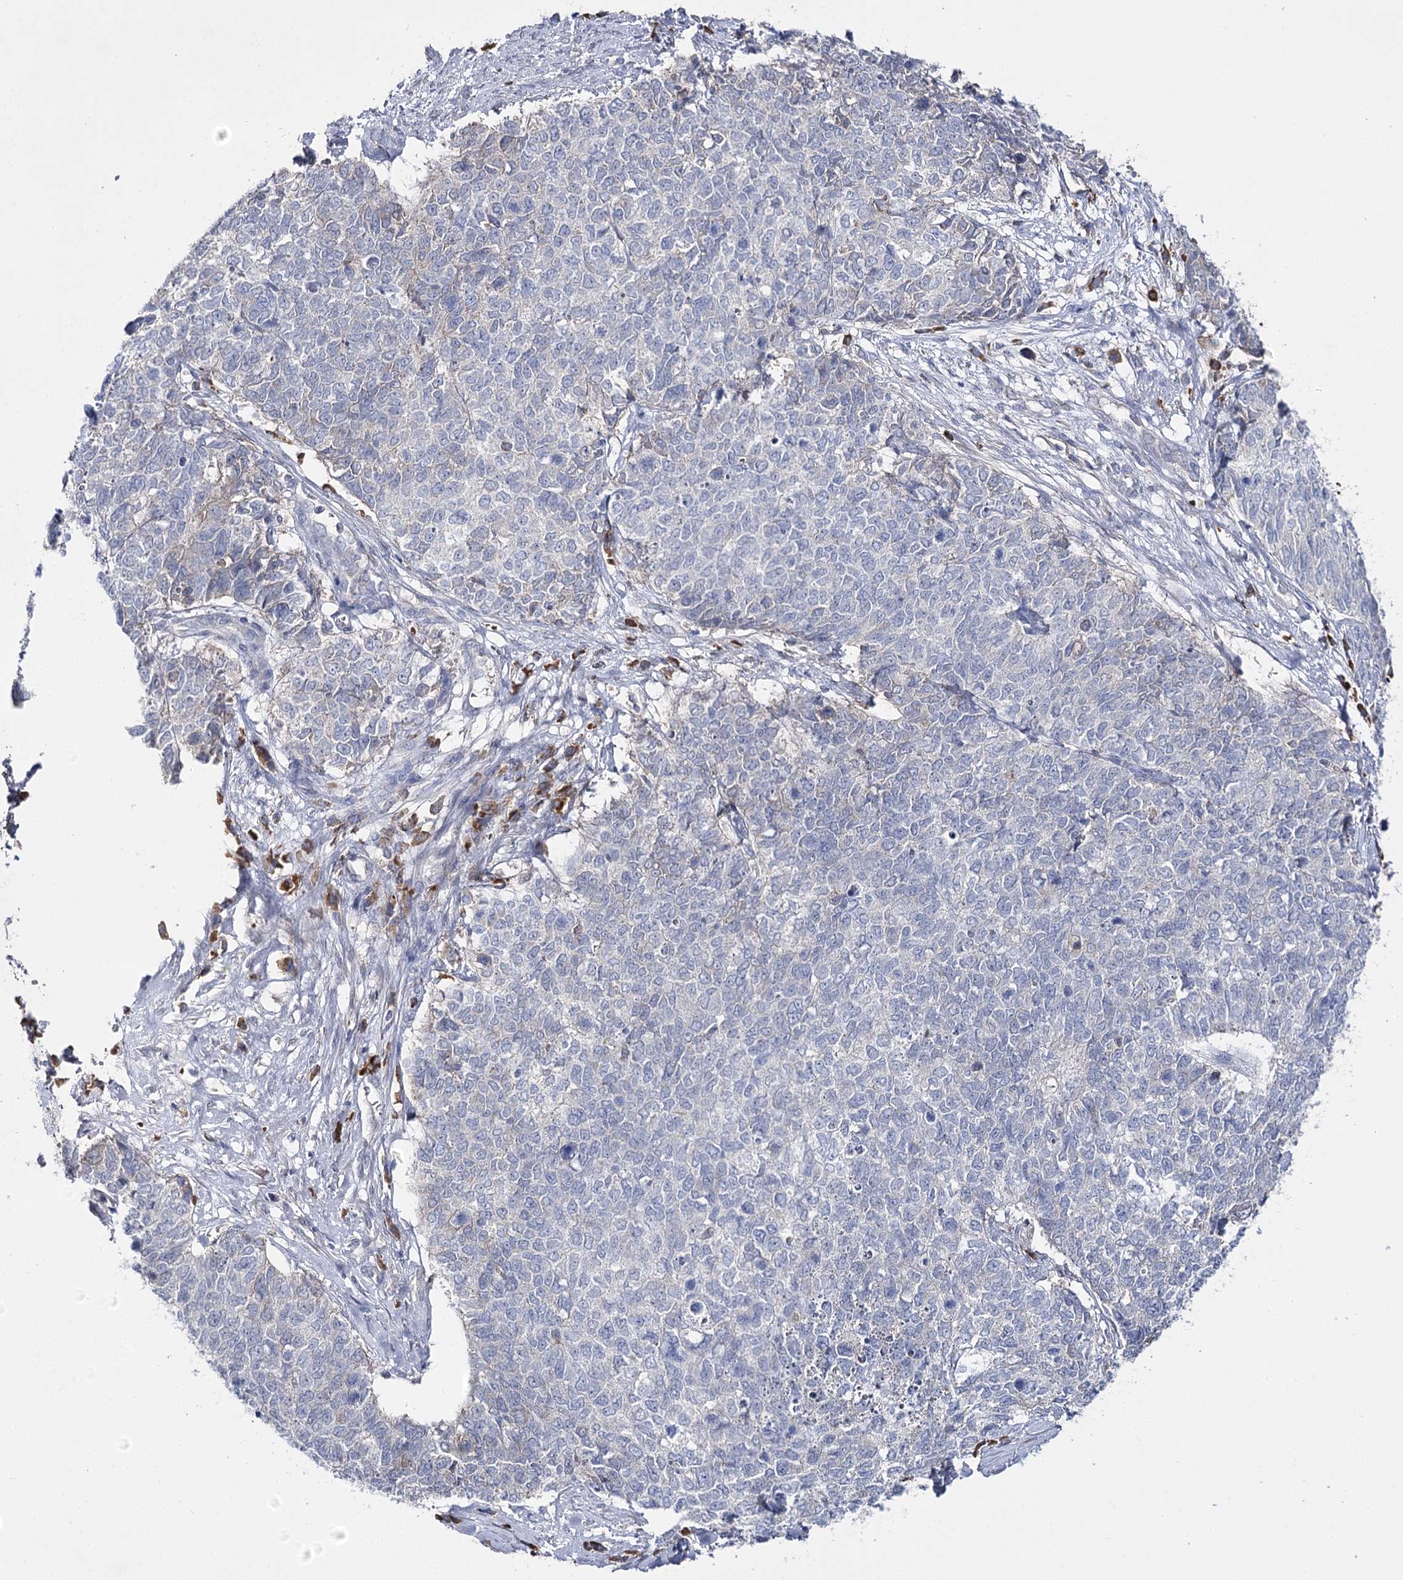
{"staining": {"intensity": "negative", "quantity": "none", "location": "none"}, "tissue": "cervical cancer", "cell_type": "Tumor cells", "image_type": "cancer", "snomed": [{"axis": "morphology", "description": "Squamous cell carcinoma, NOS"}, {"axis": "topography", "description": "Cervix"}], "caption": "Tumor cells show no significant expression in squamous cell carcinoma (cervical).", "gene": "IL1RAP", "patient": {"sex": "female", "age": 63}}